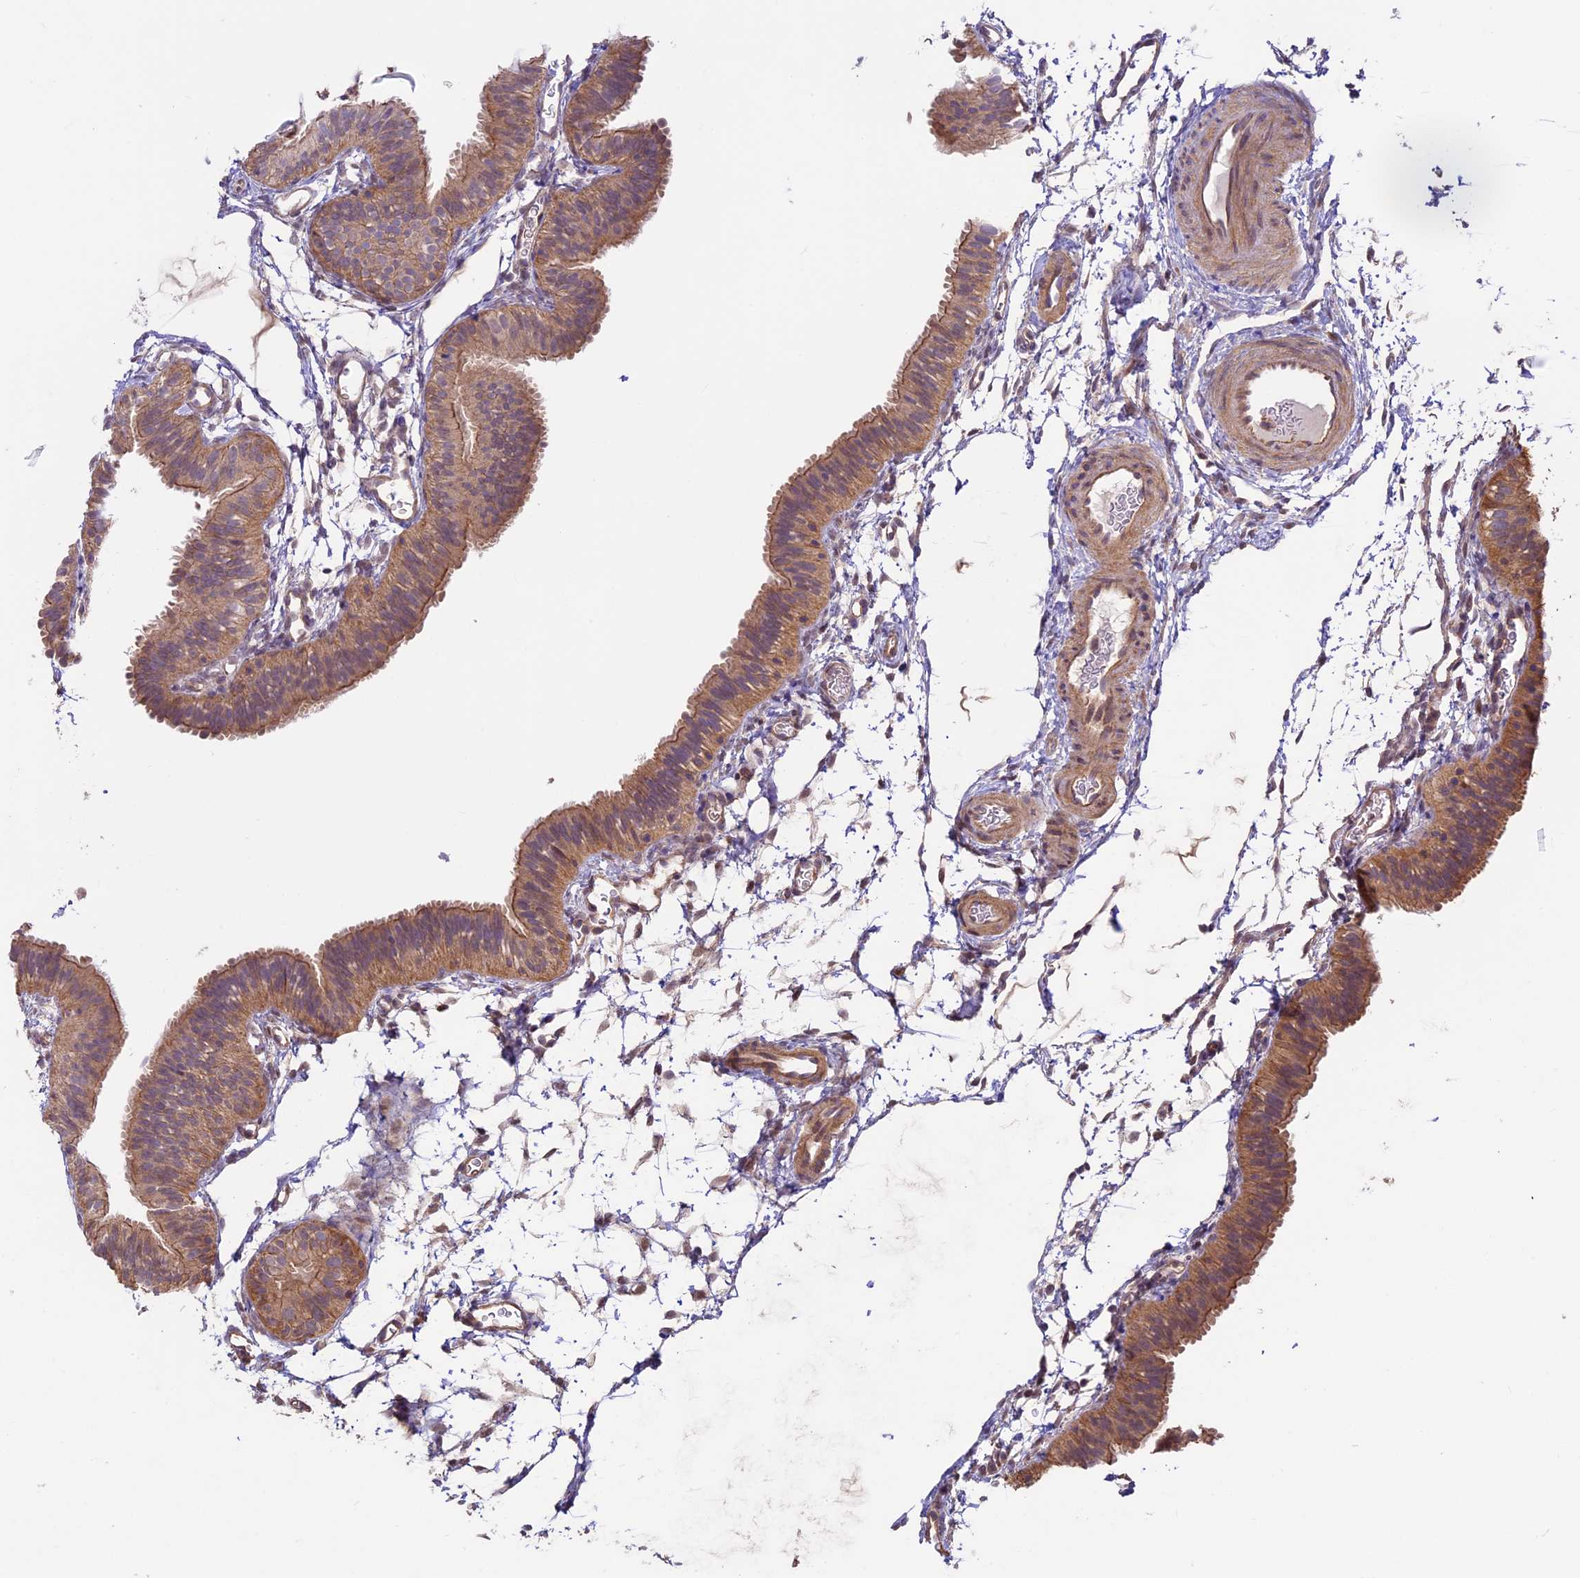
{"staining": {"intensity": "moderate", "quantity": ">75%", "location": "cytoplasmic/membranous"}, "tissue": "fallopian tube", "cell_type": "Glandular cells", "image_type": "normal", "snomed": [{"axis": "morphology", "description": "Normal tissue, NOS"}, {"axis": "topography", "description": "Fallopian tube"}], "caption": "This micrograph shows normal fallopian tube stained with immunohistochemistry to label a protein in brown. The cytoplasmic/membranous of glandular cells show moderate positivity for the protein. Nuclei are counter-stained blue.", "gene": "BCAS4", "patient": {"sex": "female", "age": 35}}